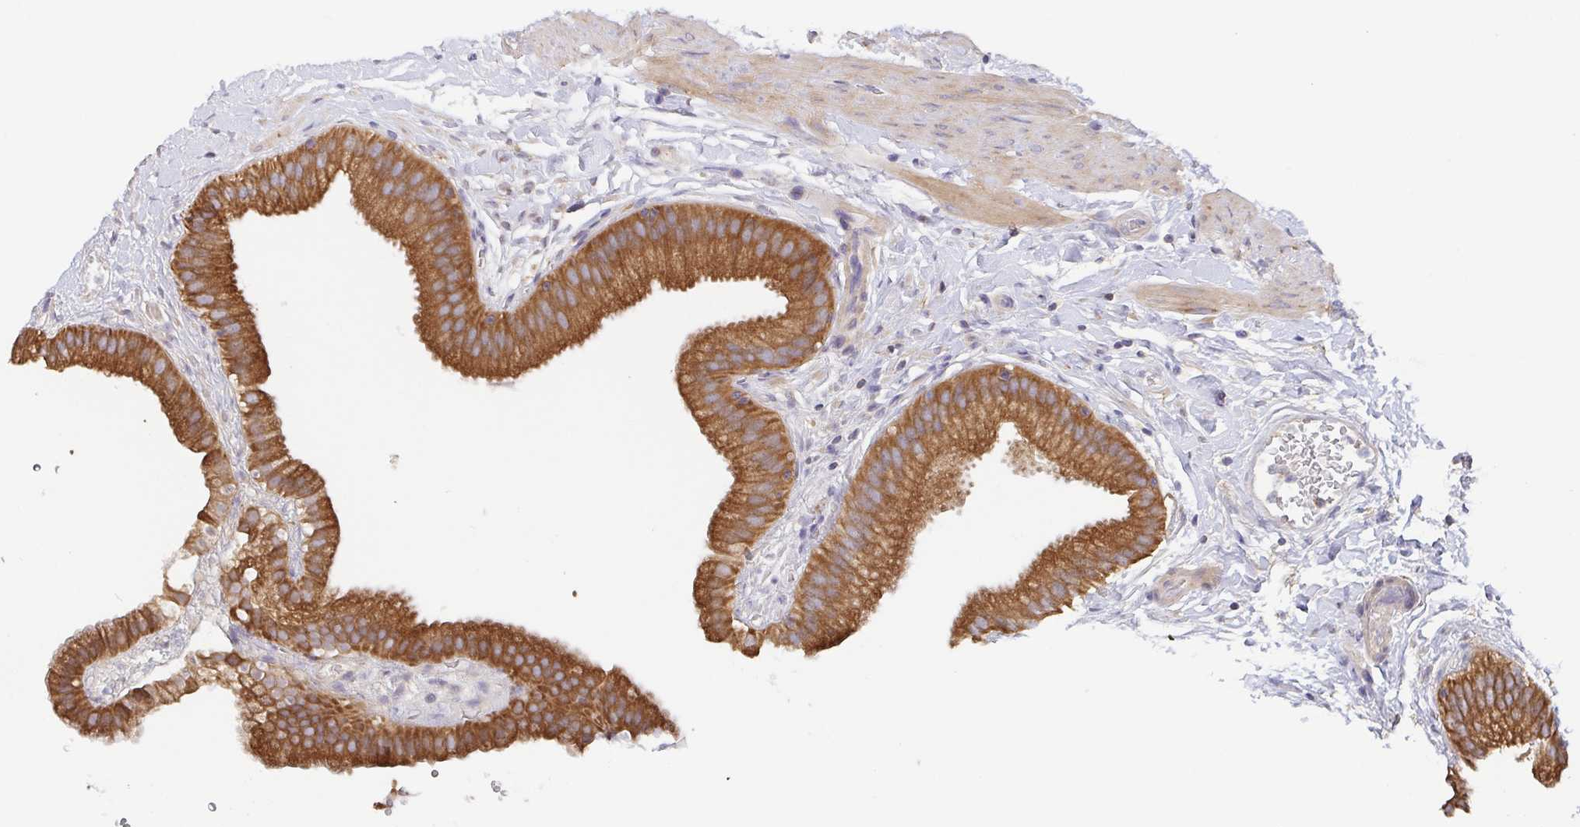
{"staining": {"intensity": "strong", "quantity": ">75%", "location": "cytoplasmic/membranous"}, "tissue": "gallbladder", "cell_type": "Glandular cells", "image_type": "normal", "snomed": [{"axis": "morphology", "description": "Normal tissue, NOS"}, {"axis": "topography", "description": "Gallbladder"}], "caption": "Protein staining displays strong cytoplasmic/membranous expression in approximately >75% of glandular cells in unremarkable gallbladder. Ihc stains the protein of interest in brown and the nuclei are stained blue.", "gene": "TUFT1", "patient": {"sex": "female", "age": 63}}